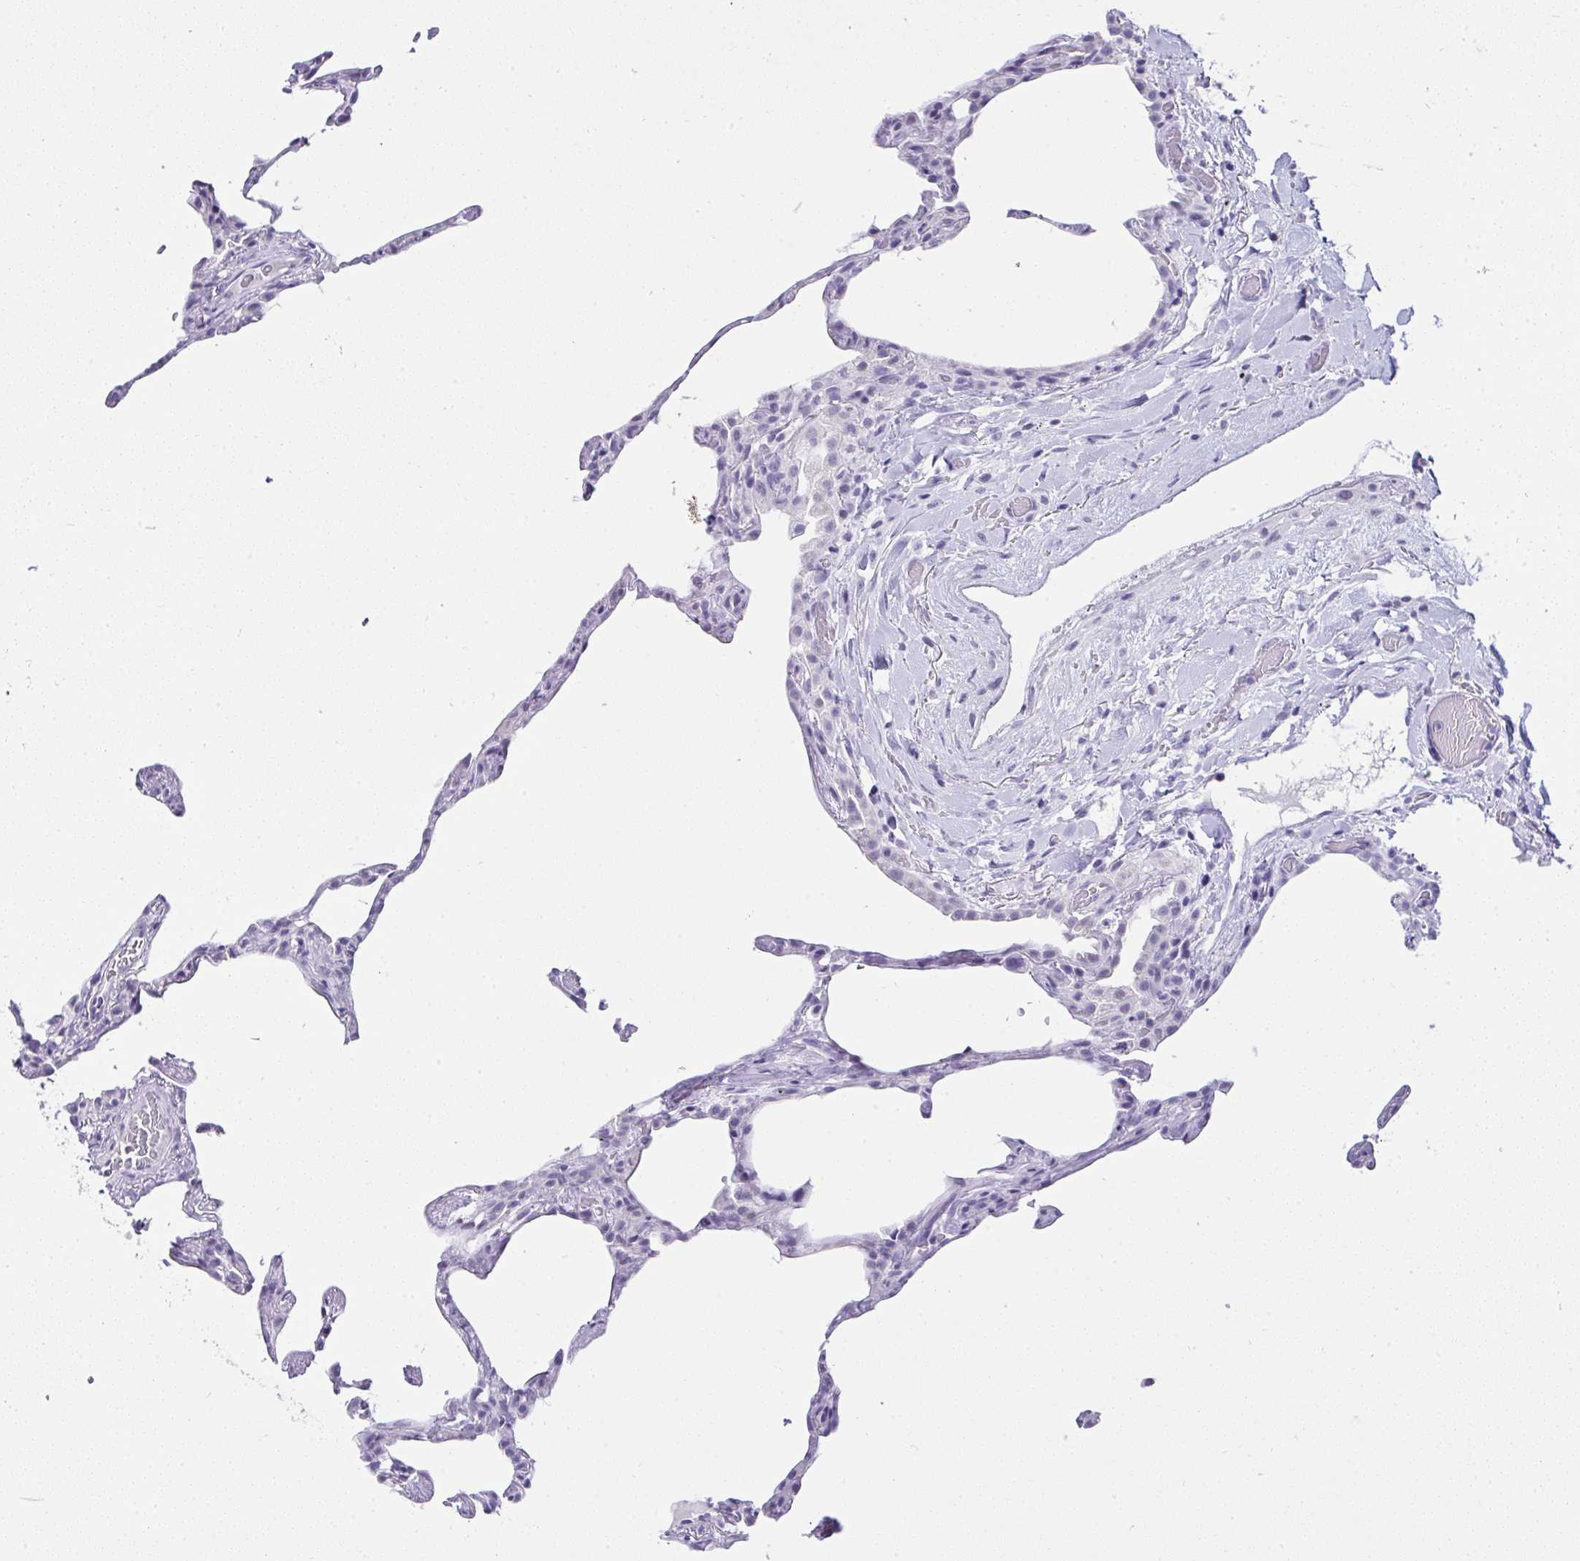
{"staining": {"intensity": "negative", "quantity": "none", "location": "none"}, "tissue": "lung", "cell_type": "Alveolar cells", "image_type": "normal", "snomed": [{"axis": "morphology", "description": "Normal tissue, NOS"}, {"axis": "topography", "description": "Lung"}], "caption": "Immunohistochemistry image of normal human lung stained for a protein (brown), which exhibits no positivity in alveolar cells. (DAB (3,3'-diaminobenzidine) IHC visualized using brightfield microscopy, high magnification).", "gene": "RNF183", "patient": {"sex": "female", "age": 57}}